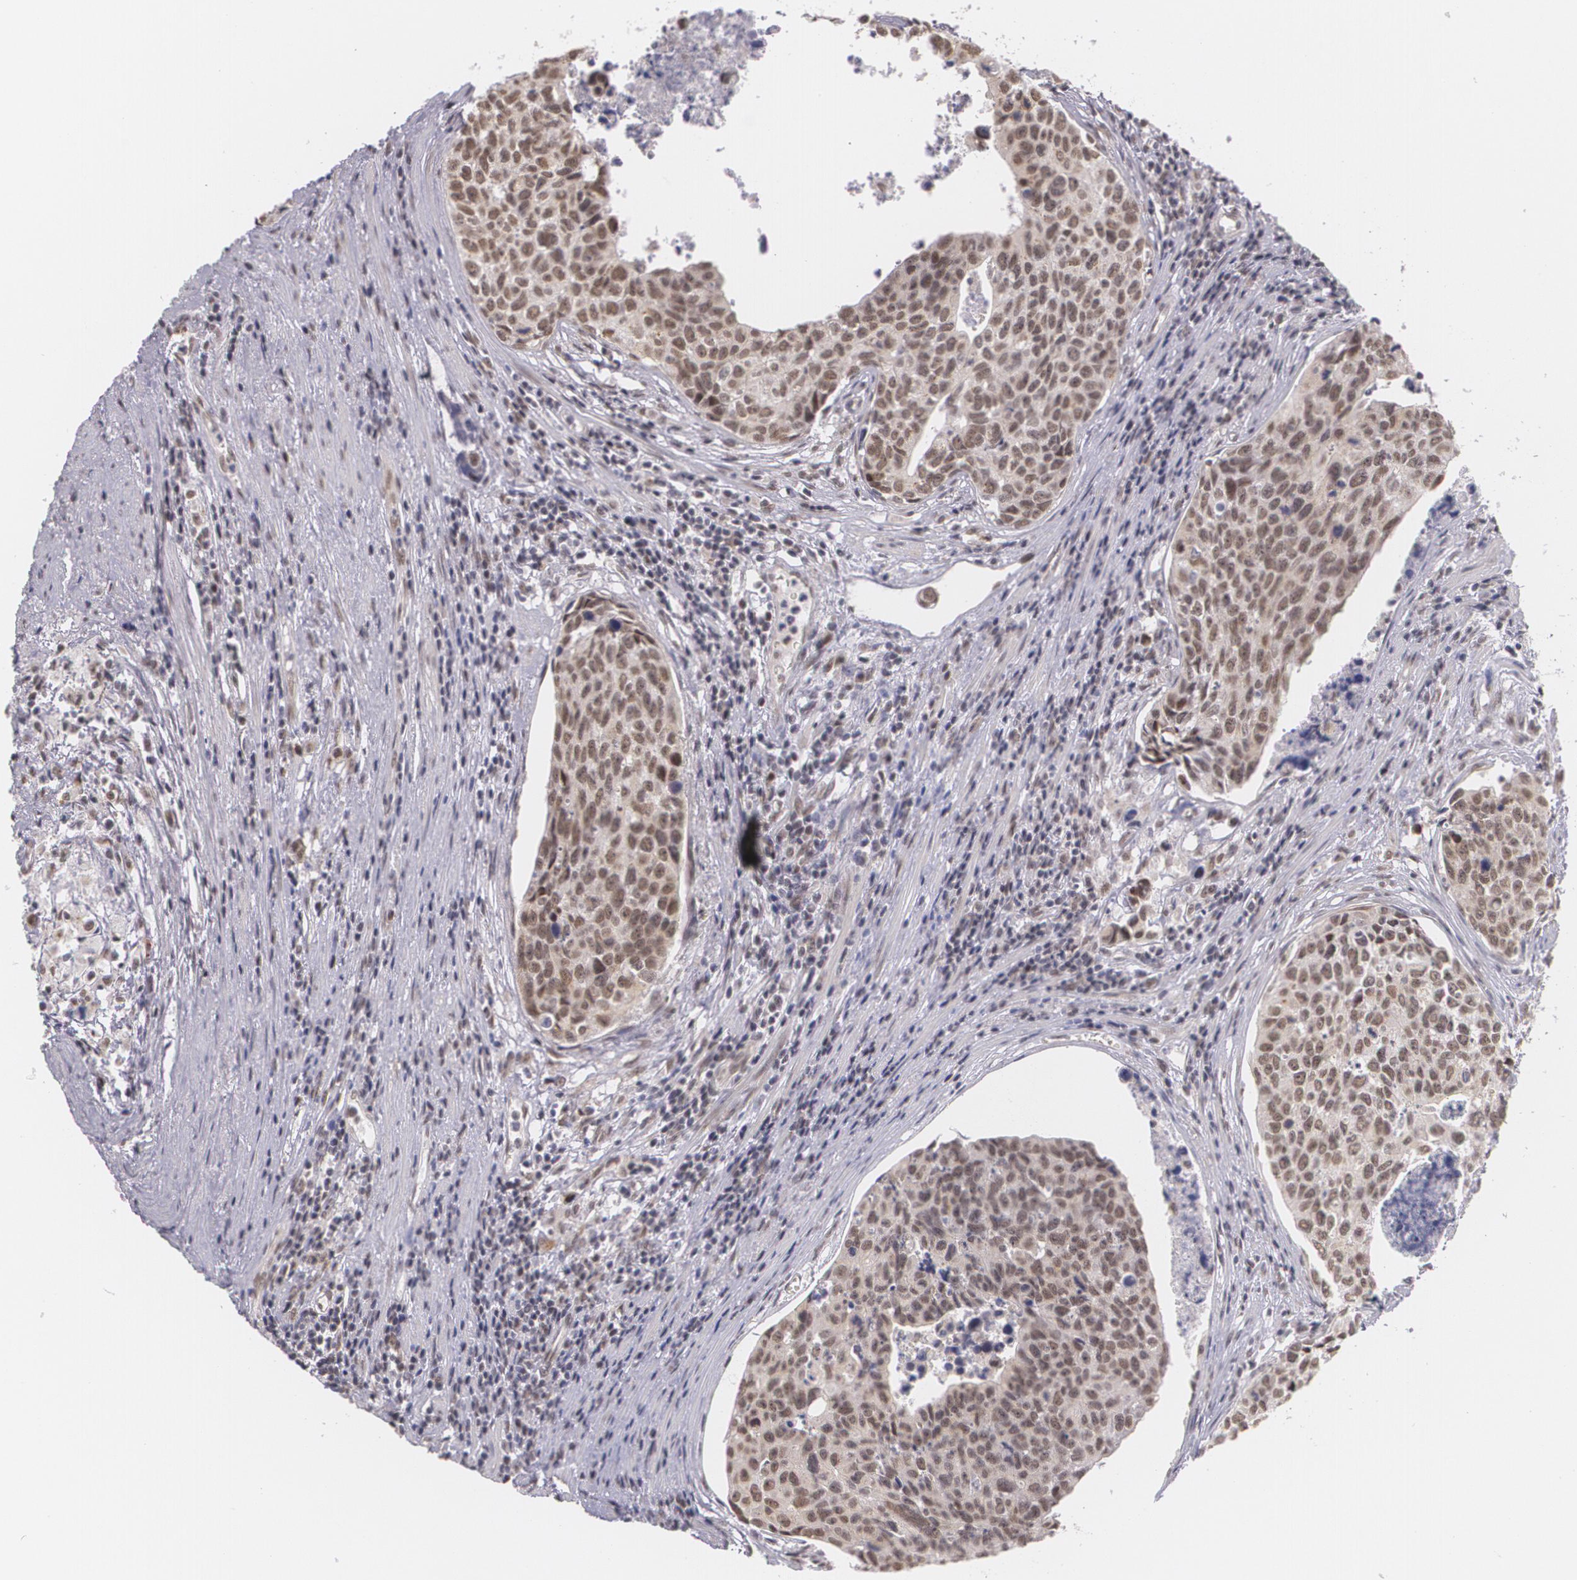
{"staining": {"intensity": "weak", "quantity": ">75%", "location": "nuclear"}, "tissue": "urothelial cancer", "cell_type": "Tumor cells", "image_type": "cancer", "snomed": [{"axis": "morphology", "description": "Urothelial carcinoma, High grade"}, {"axis": "topography", "description": "Urinary bladder"}], "caption": "Immunohistochemistry (IHC) micrograph of human urothelial cancer stained for a protein (brown), which reveals low levels of weak nuclear expression in about >75% of tumor cells.", "gene": "ALX1", "patient": {"sex": "male", "age": 81}}